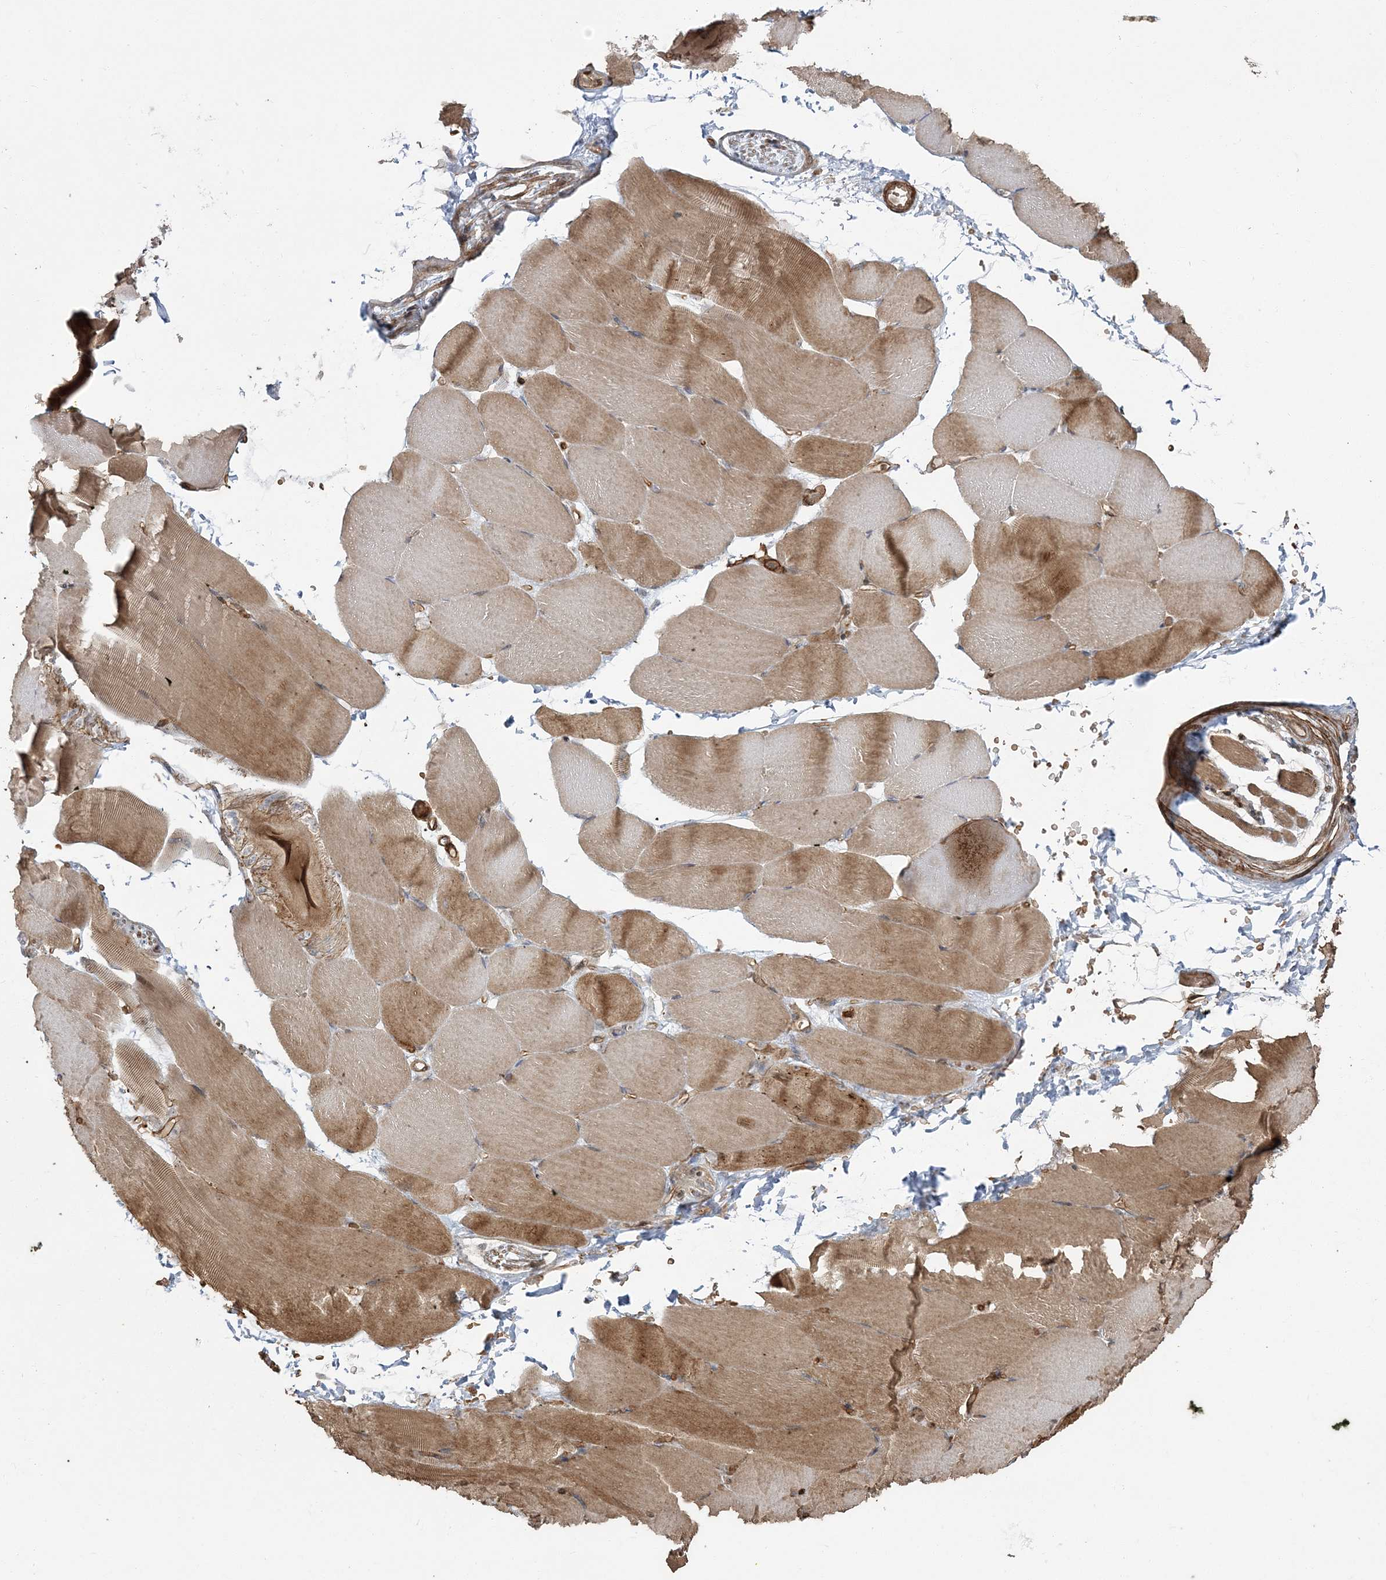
{"staining": {"intensity": "moderate", "quantity": ">75%", "location": "cytoplasmic/membranous"}, "tissue": "skeletal muscle", "cell_type": "Myocytes", "image_type": "normal", "snomed": [{"axis": "morphology", "description": "Normal tissue, NOS"}, {"axis": "topography", "description": "Skeletal muscle"}, {"axis": "topography", "description": "Parathyroid gland"}], "caption": "Immunohistochemistry (IHC) of normal skeletal muscle exhibits medium levels of moderate cytoplasmic/membranous expression in approximately >75% of myocytes.", "gene": "RGCC", "patient": {"sex": "female", "age": 37}}